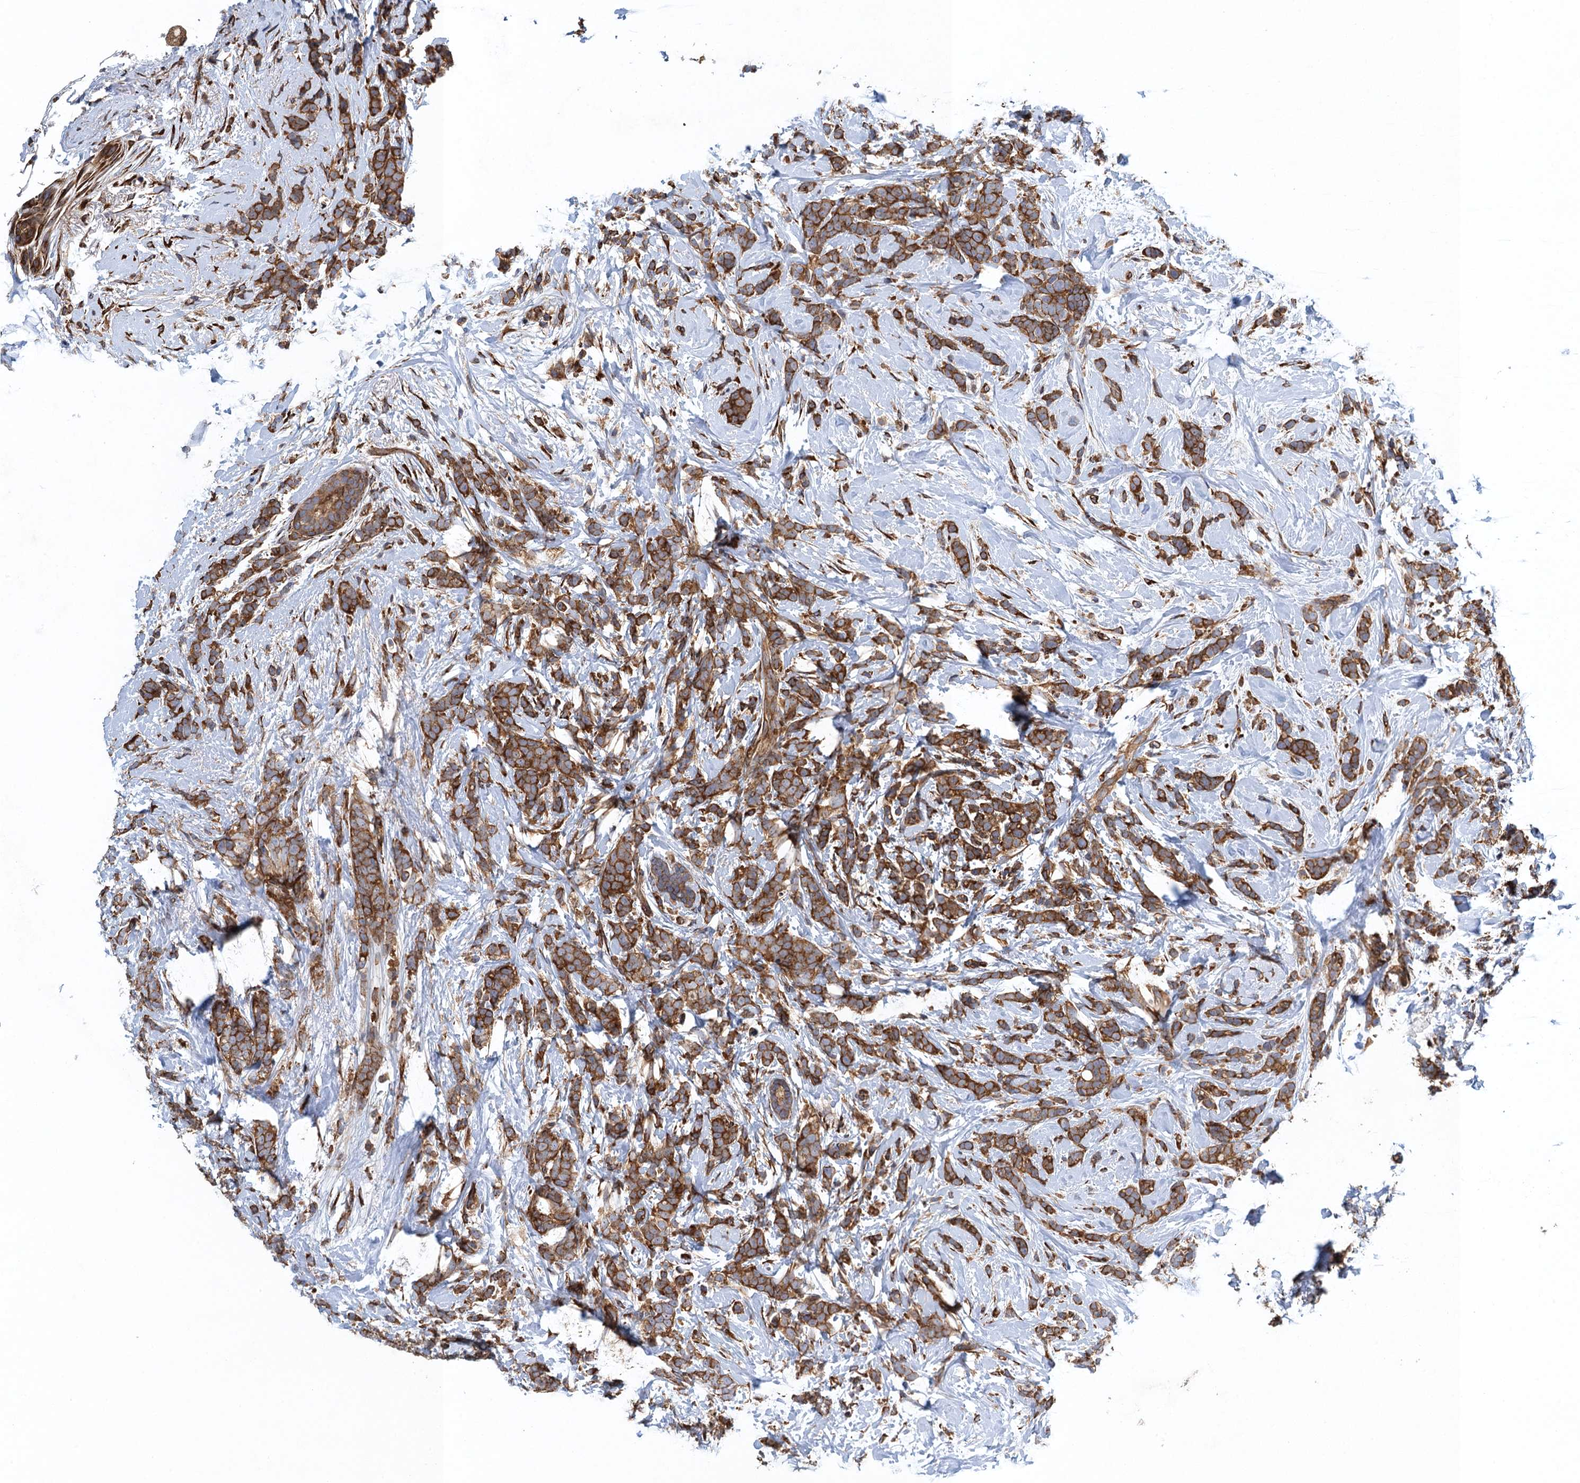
{"staining": {"intensity": "strong", "quantity": ">75%", "location": "cytoplasmic/membranous"}, "tissue": "breast cancer", "cell_type": "Tumor cells", "image_type": "cancer", "snomed": [{"axis": "morphology", "description": "Lobular carcinoma"}, {"axis": "topography", "description": "Breast"}], "caption": "There is high levels of strong cytoplasmic/membranous positivity in tumor cells of breast cancer, as demonstrated by immunohistochemical staining (brown color).", "gene": "MDM1", "patient": {"sex": "female", "age": 58}}